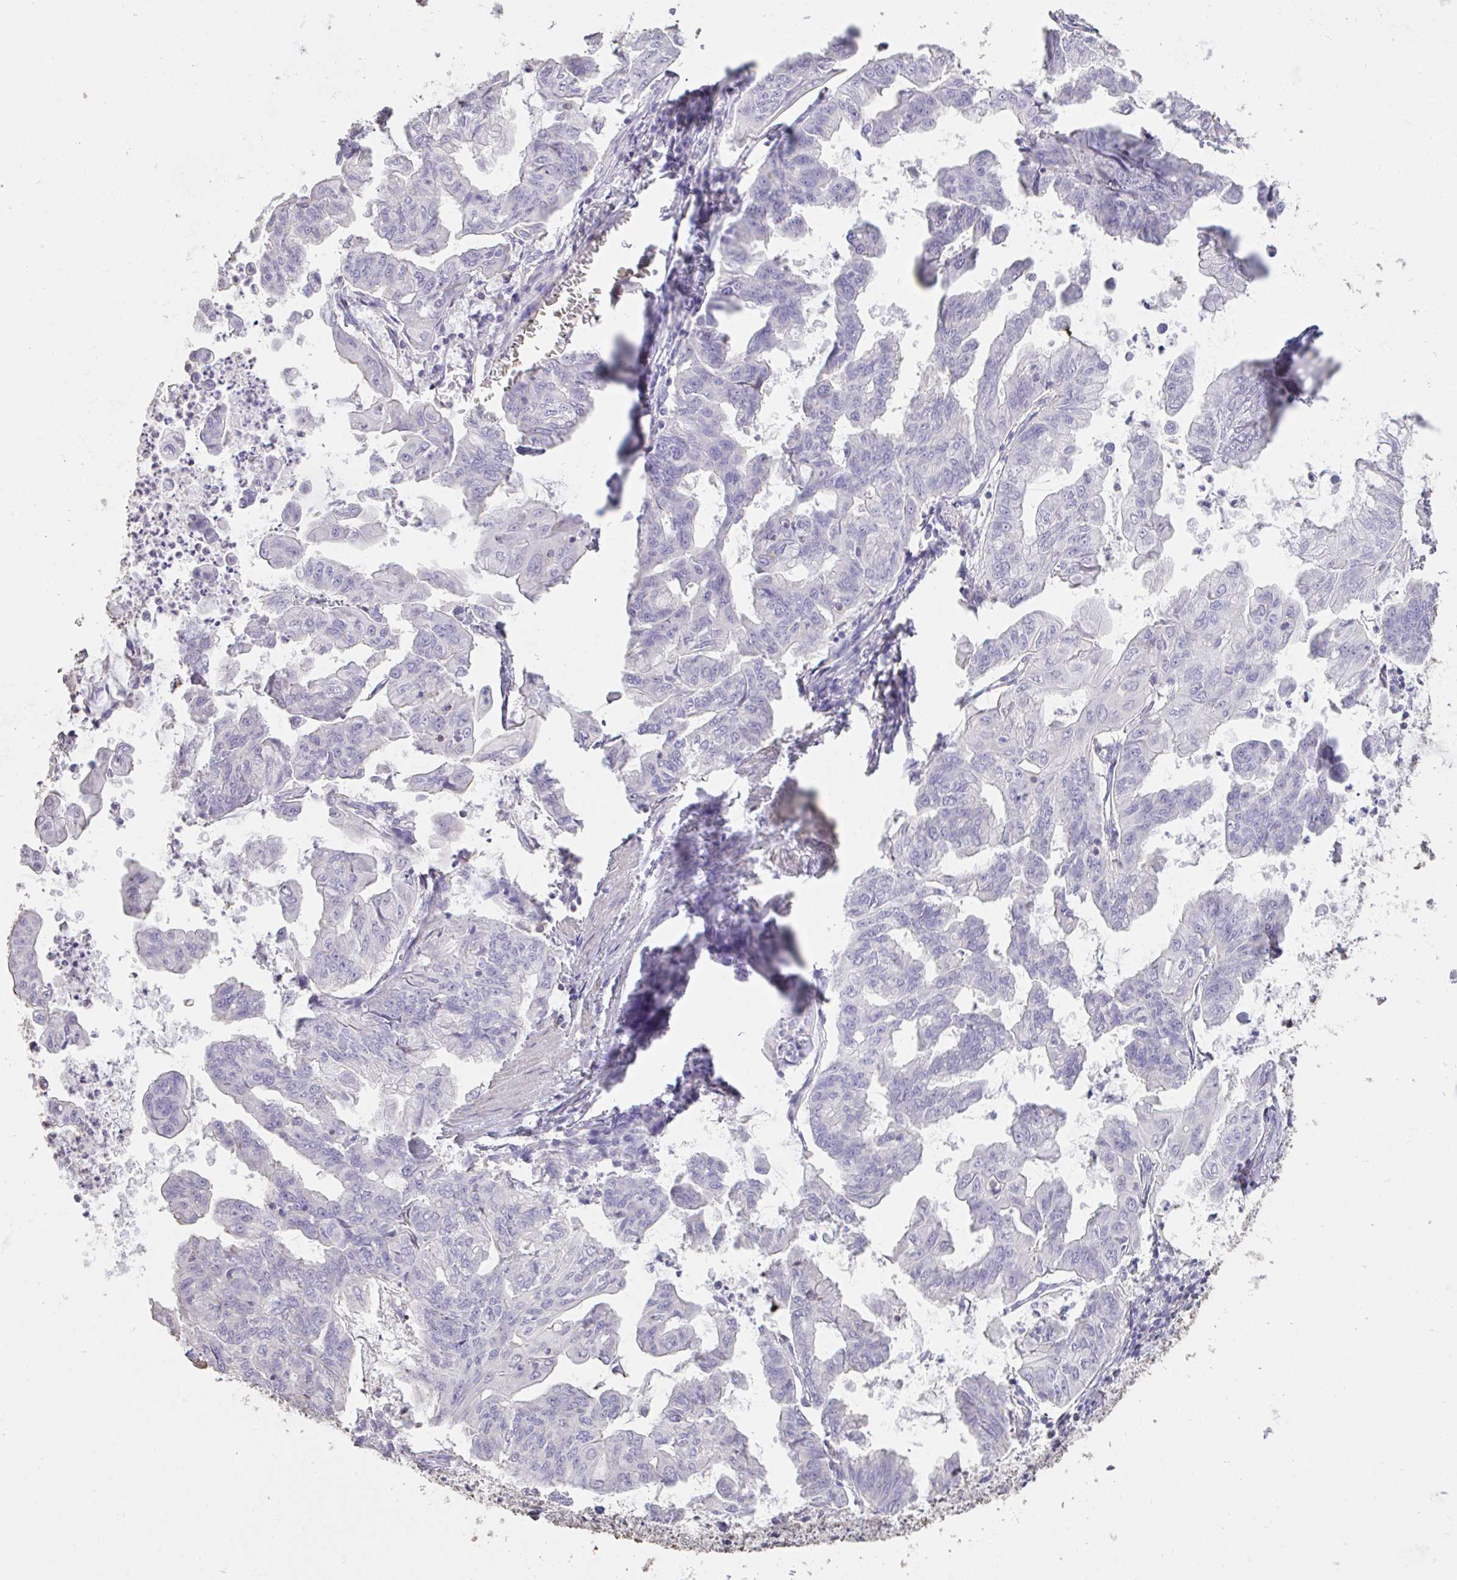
{"staining": {"intensity": "negative", "quantity": "none", "location": "none"}, "tissue": "stomach cancer", "cell_type": "Tumor cells", "image_type": "cancer", "snomed": [{"axis": "morphology", "description": "Adenocarcinoma, NOS"}, {"axis": "topography", "description": "Stomach, upper"}], "caption": "Tumor cells are negative for brown protein staining in adenocarcinoma (stomach). (DAB immunohistochemistry (IHC), high magnification).", "gene": "IL23R", "patient": {"sex": "male", "age": 80}}